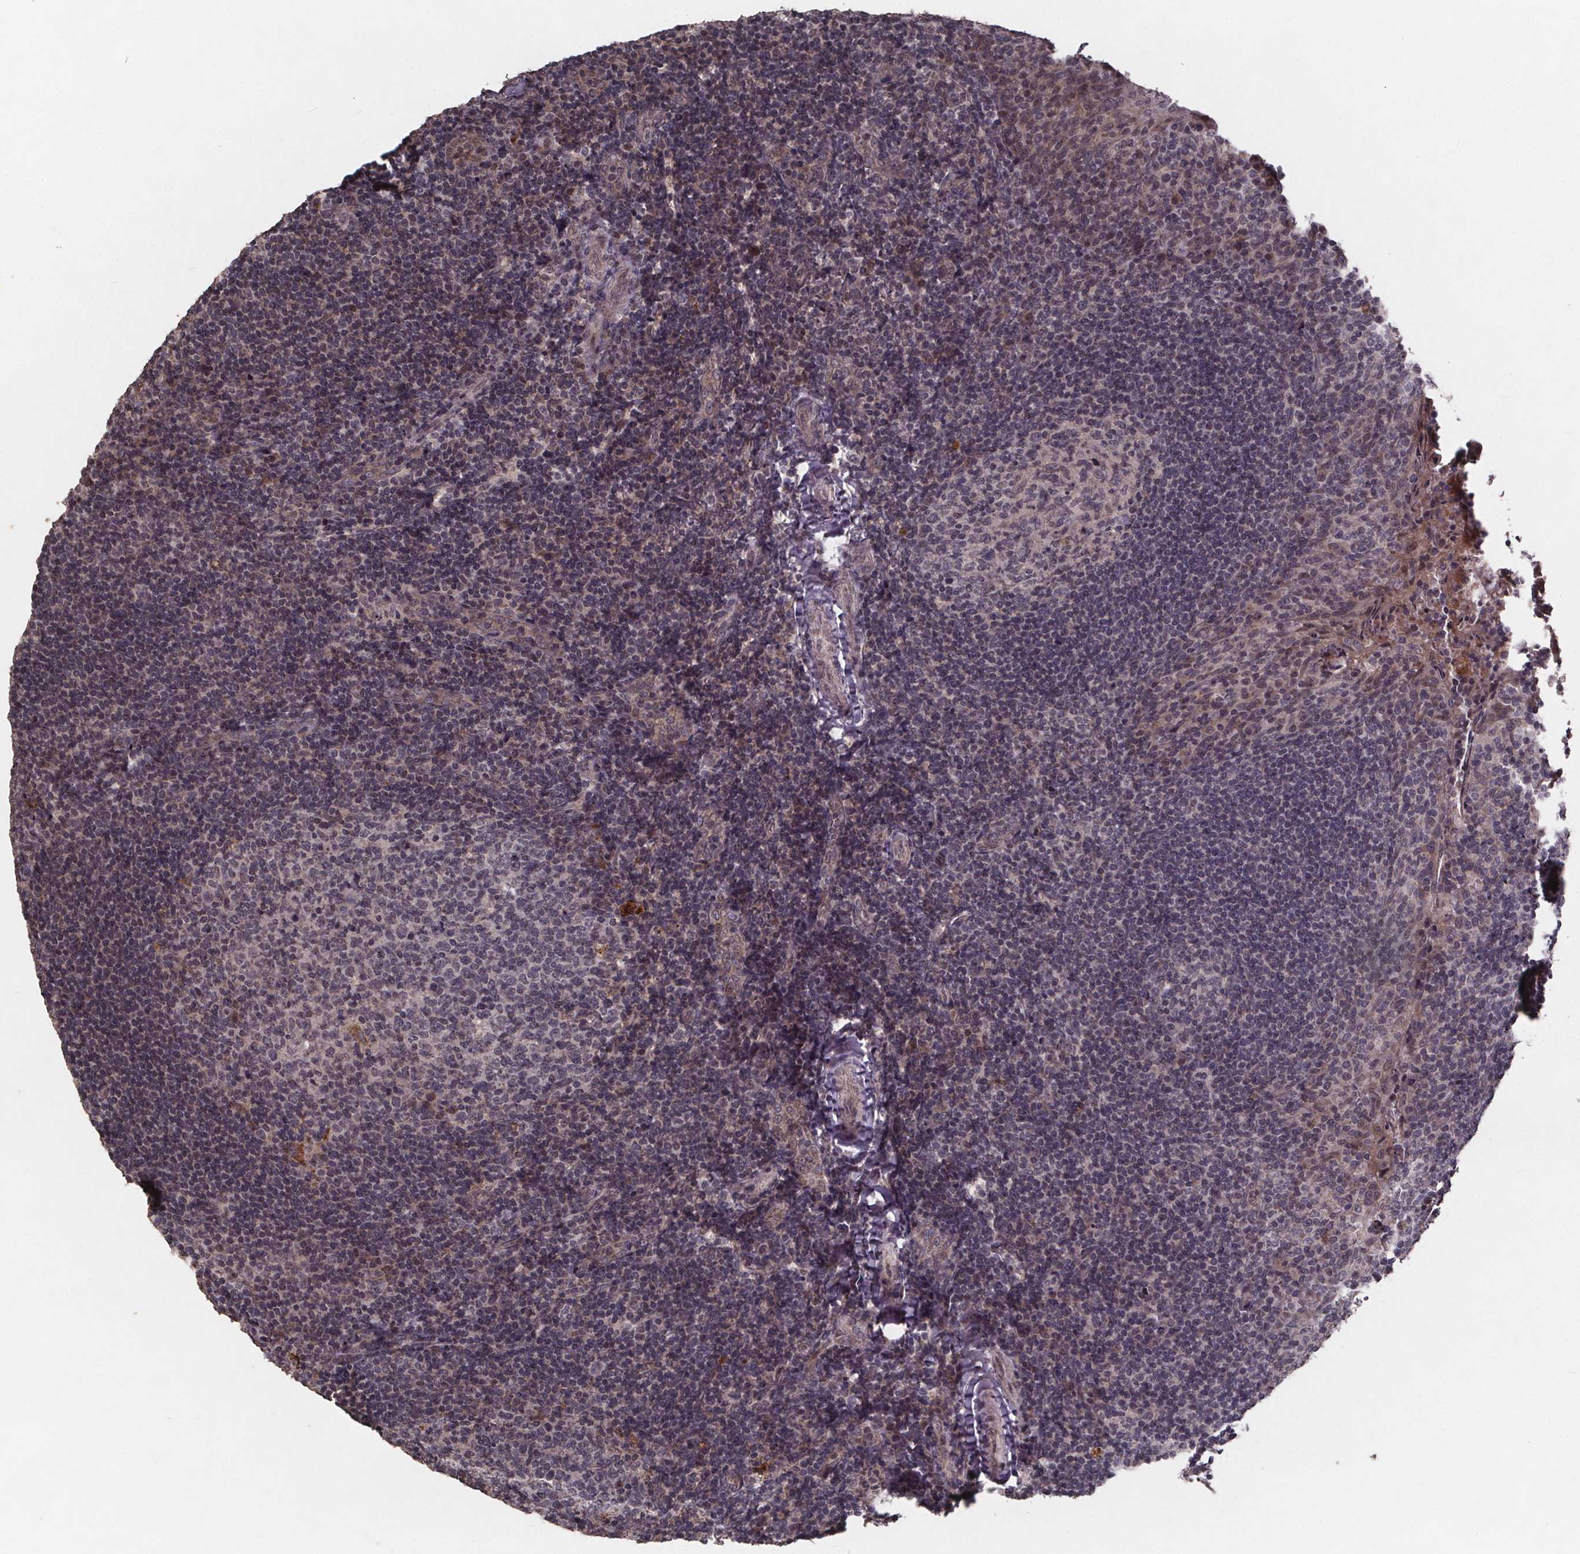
{"staining": {"intensity": "weak", "quantity": "<25%", "location": "nuclear"}, "tissue": "tonsil", "cell_type": "Germinal center cells", "image_type": "normal", "snomed": [{"axis": "morphology", "description": "Normal tissue, NOS"}, {"axis": "topography", "description": "Tonsil"}], "caption": "An IHC image of benign tonsil is shown. There is no staining in germinal center cells of tonsil. The staining is performed using DAB (3,3'-diaminobenzidine) brown chromogen with nuclei counter-stained in using hematoxylin.", "gene": "GPX3", "patient": {"sex": "female", "age": 10}}